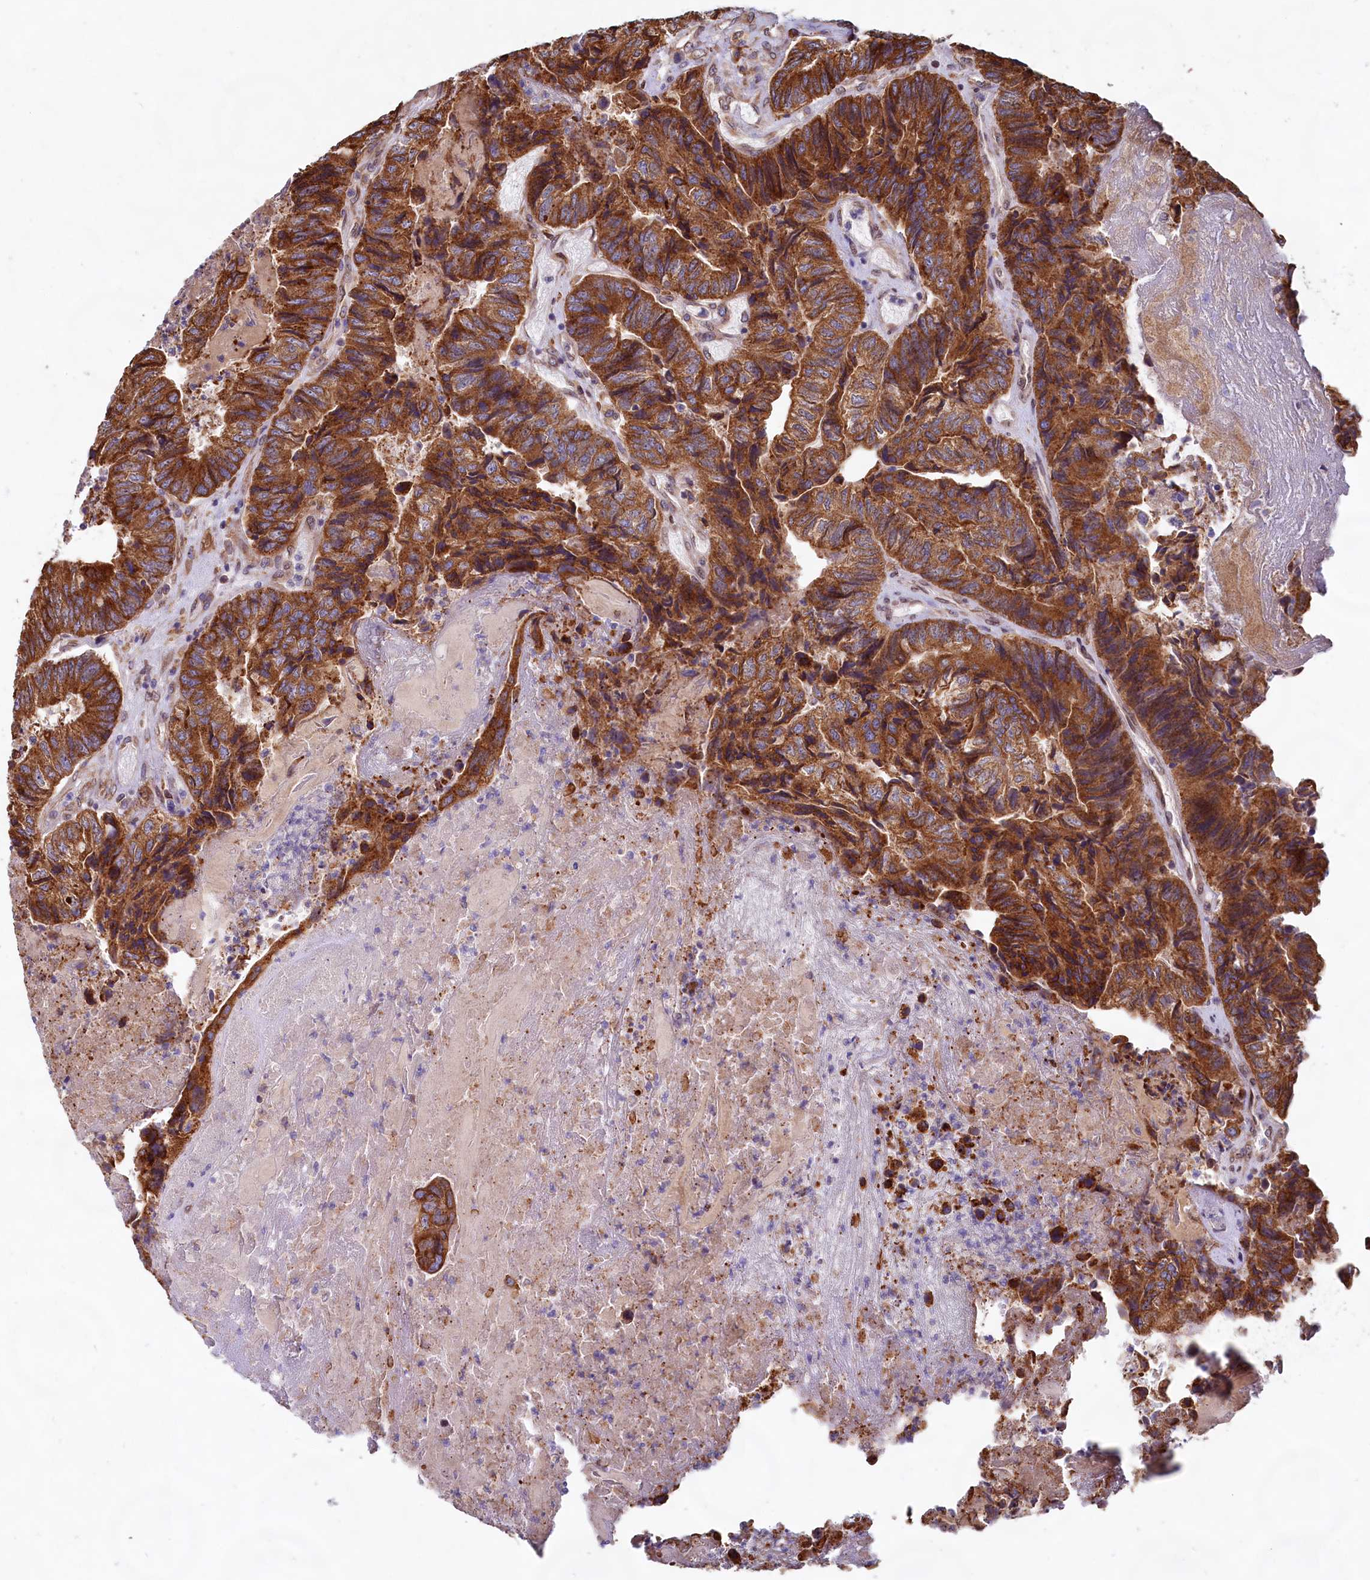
{"staining": {"intensity": "strong", "quantity": ">75%", "location": "cytoplasmic/membranous"}, "tissue": "colorectal cancer", "cell_type": "Tumor cells", "image_type": "cancer", "snomed": [{"axis": "morphology", "description": "Adenocarcinoma, NOS"}, {"axis": "topography", "description": "Colon"}], "caption": "Immunohistochemistry (DAB) staining of colorectal cancer (adenocarcinoma) reveals strong cytoplasmic/membranous protein positivity in about >75% of tumor cells. (Stains: DAB (3,3'-diaminobenzidine) in brown, nuclei in blue, Microscopy: brightfield microscopy at high magnification).", "gene": "TBC1D19", "patient": {"sex": "female", "age": 67}}